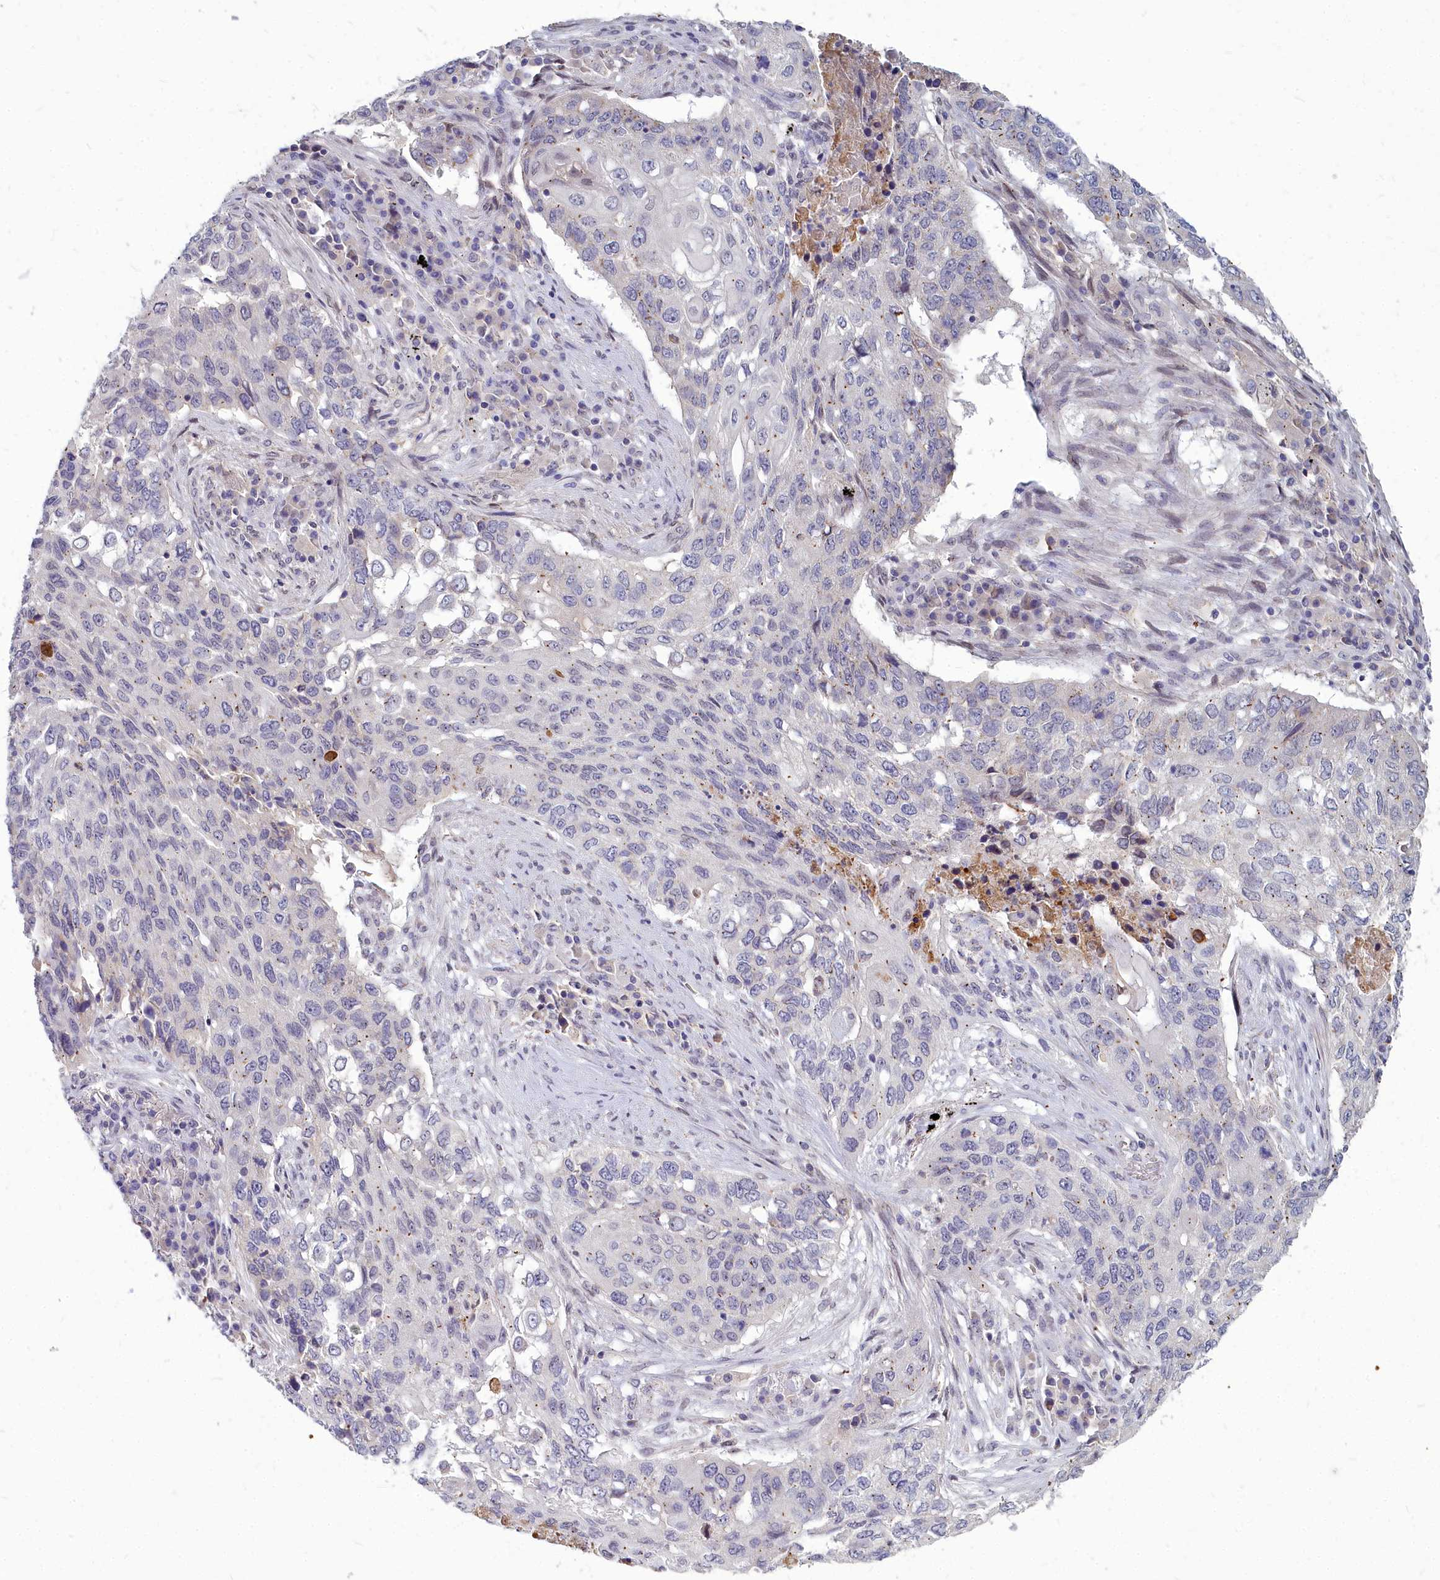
{"staining": {"intensity": "weak", "quantity": "<25%", "location": "cytoplasmic/membranous"}, "tissue": "lung cancer", "cell_type": "Tumor cells", "image_type": "cancer", "snomed": [{"axis": "morphology", "description": "Squamous cell carcinoma, NOS"}, {"axis": "topography", "description": "Lung"}], "caption": "IHC photomicrograph of neoplastic tissue: human lung squamous cell carcinoma stained with DAB (3,3'-diaminobenzidine) exhibits no significant protein expression in tumor cells.", "gene": "NOXA1", "patient": {"sex": "female", "age": 63}}